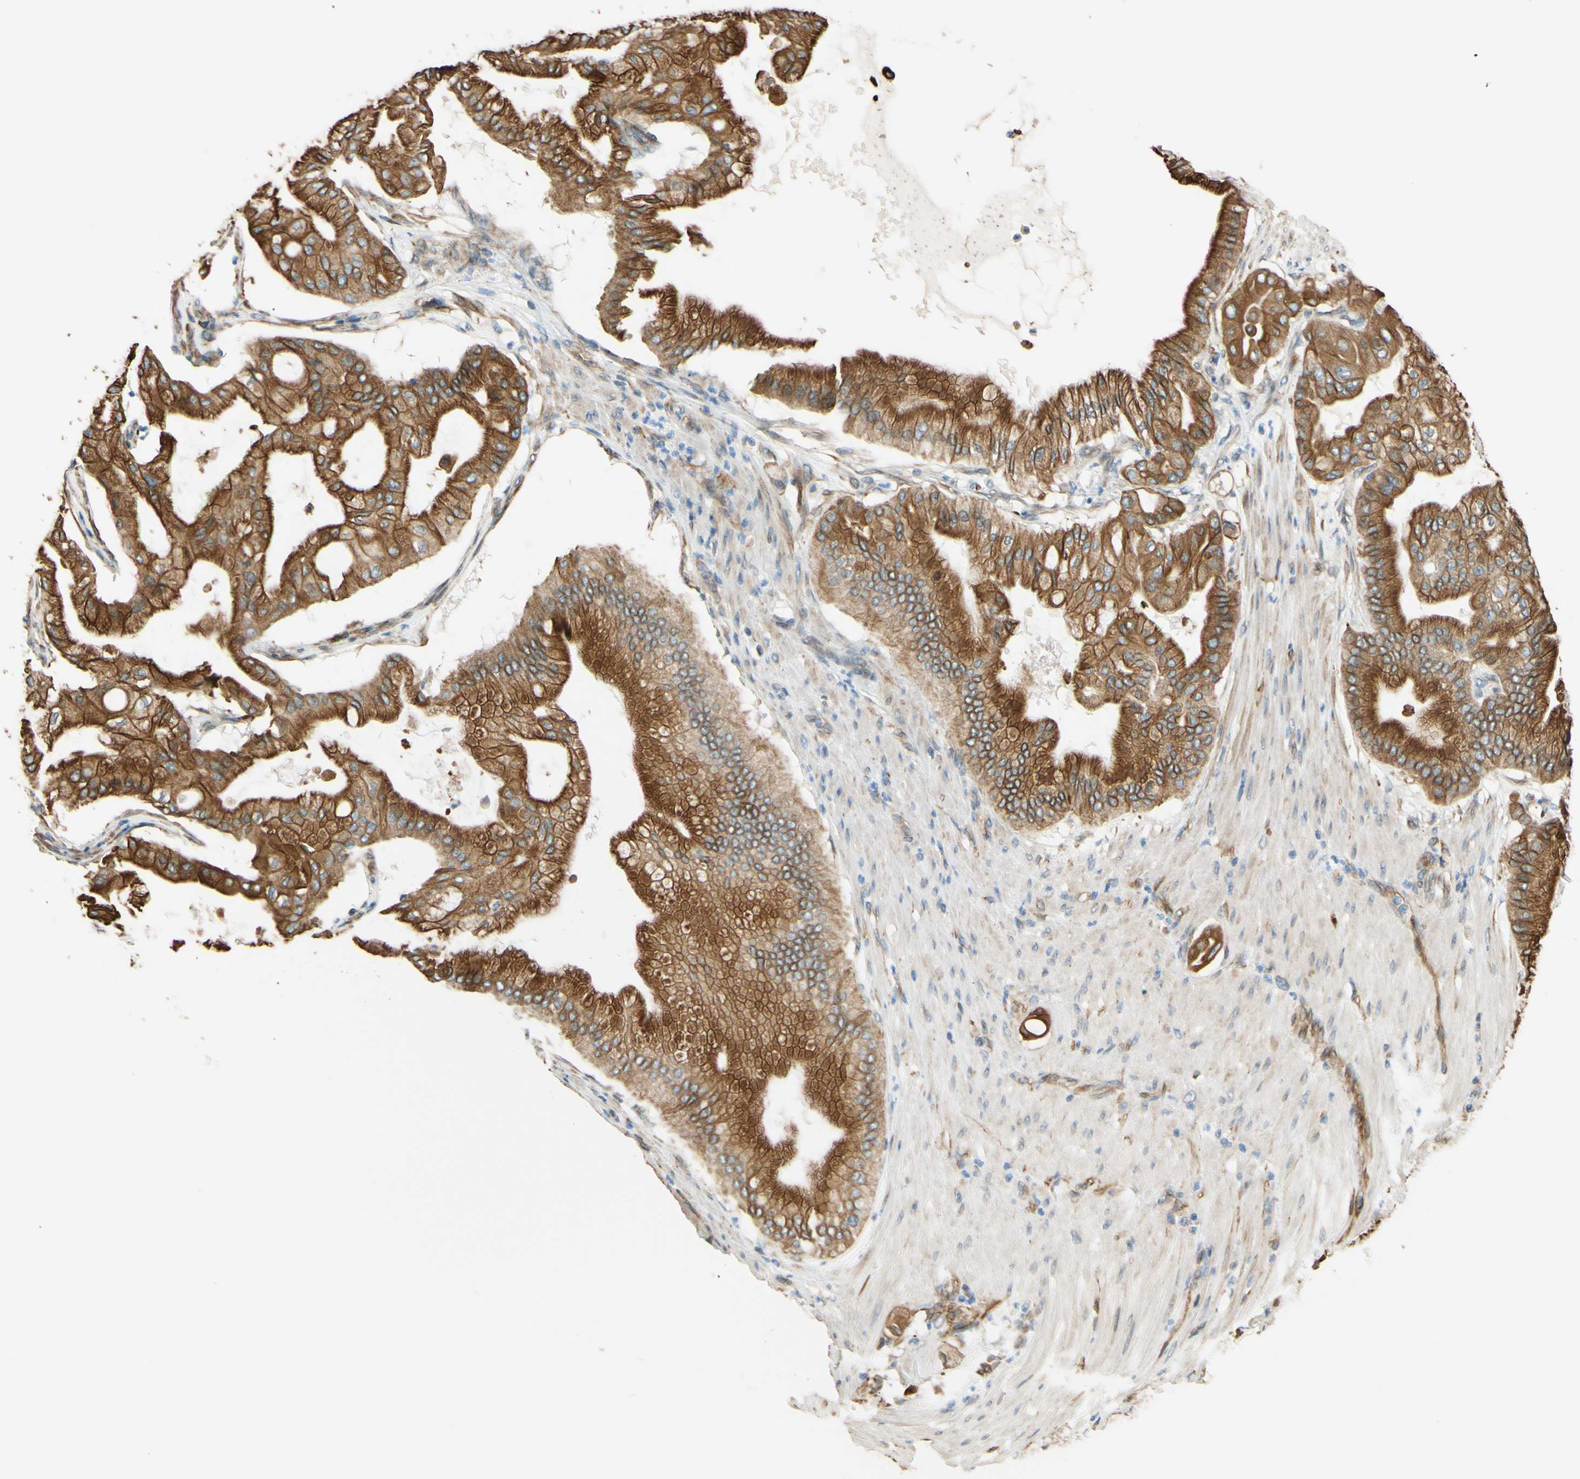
{"staining": {"intensity": "strong", "quantity": ">75%", "location": "cytoplasmic/membranous"}, "tissue": "pancreatic cancer", "cell_type": "Tumor cells", "image_type": "cancer", "snomed": [{"axis": "morphology", "description": "Adenocarcinoma, NOS"}, {"axis": "morphology", "description": "Adenocarcinoma, metastatic, NOS"}, {"axis": "topography", "description": "Lymph node"}, {"axis": "topography", "description": "Pancreas"}, {"axis": "topography", "description": "Duodenum"}], "caption": "Immunohistochemistry micrograph of human pancreatic cancer (metastatic adenocarcinoma) stained for a protein (brown), which exhibits high levels of strong cytoplasmic/membranous expression in about >75% of tumor cells.", "gene": "ENDOD1", "patient": {"sex": "female", "age": 64}}